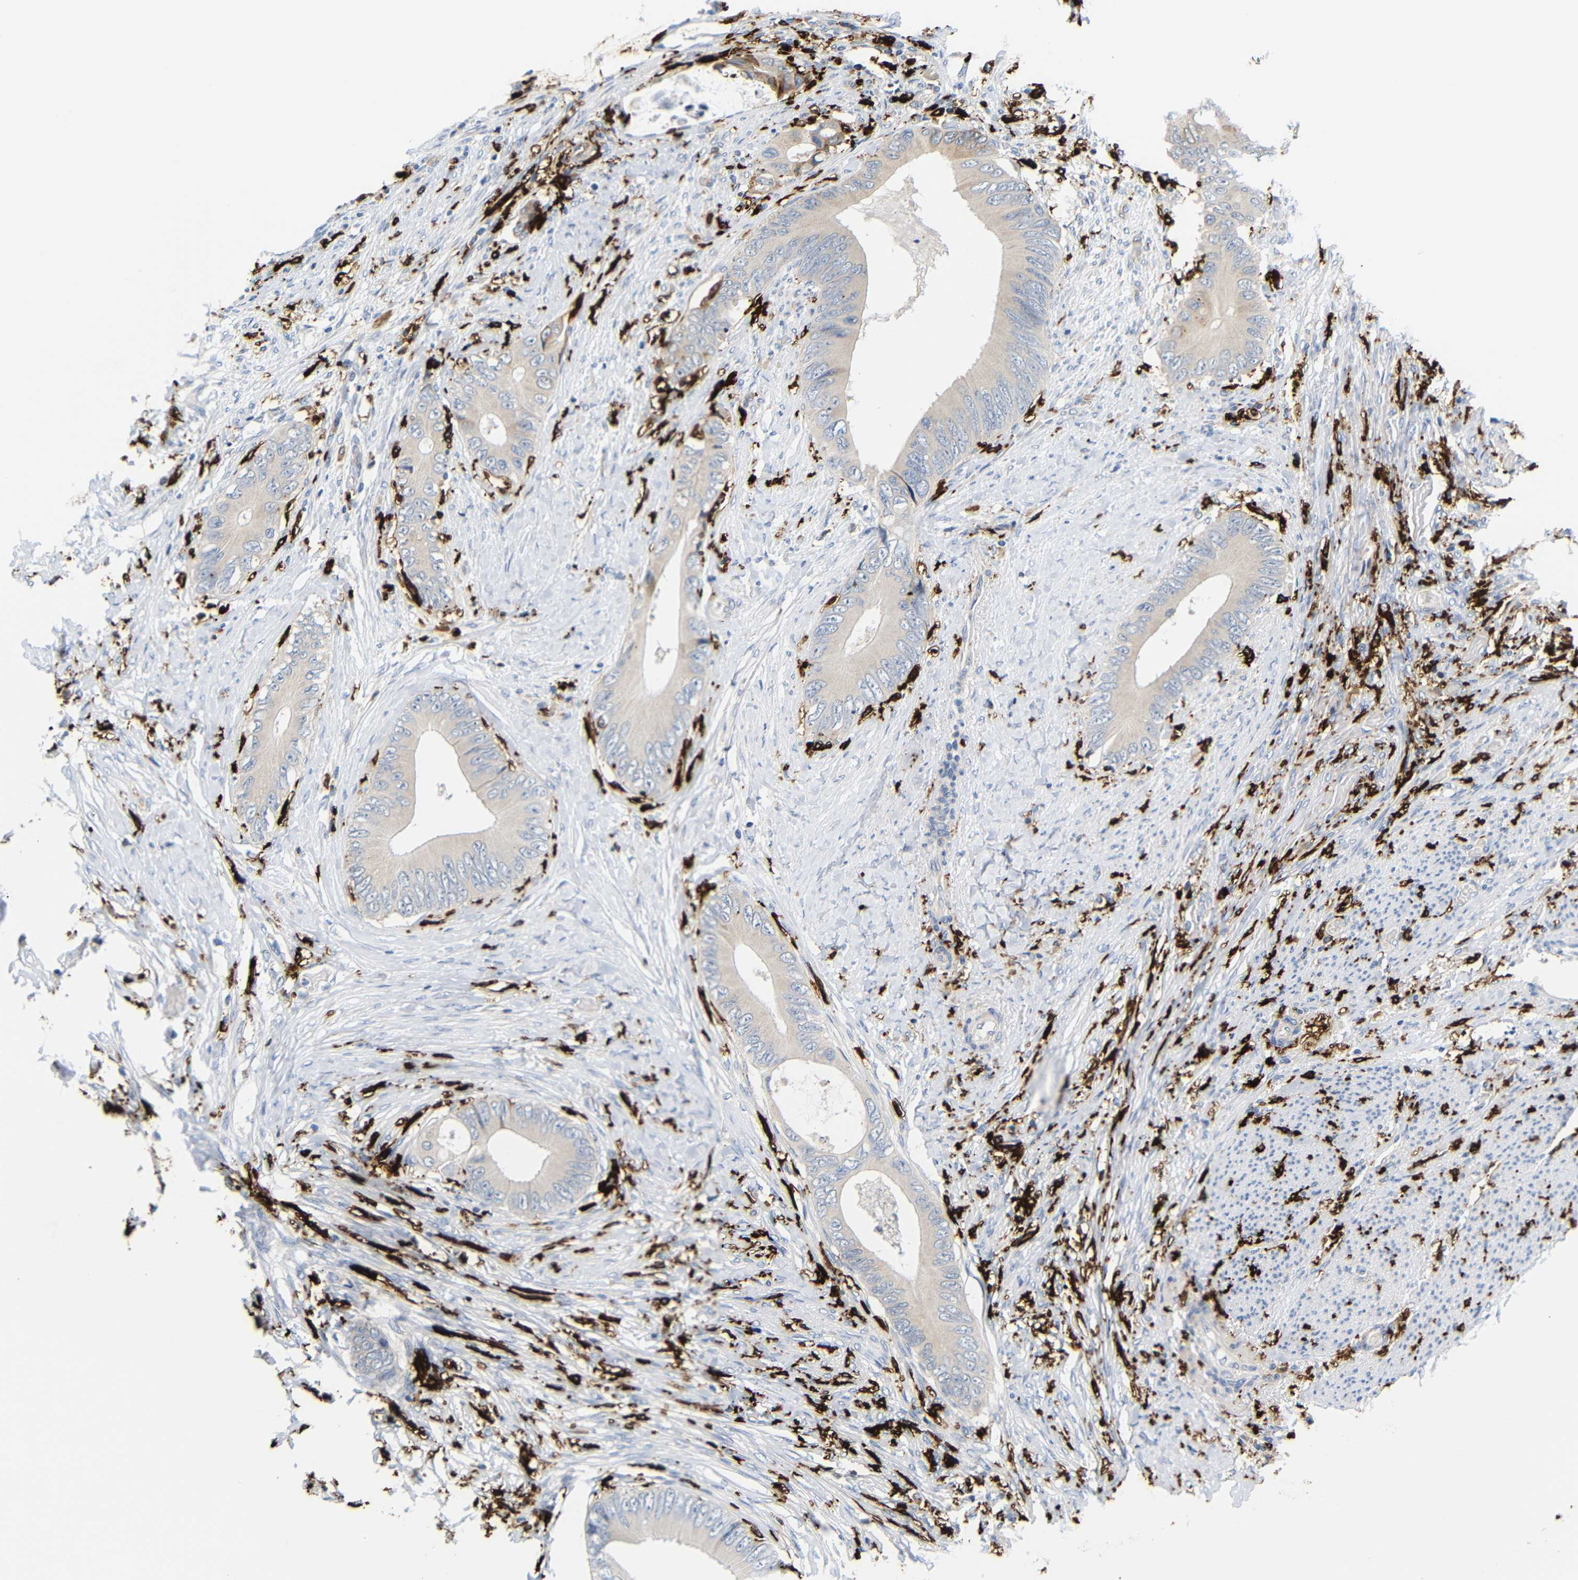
{"staining": {"intensity": "weak", "quantity": "<25%", "location": "cytoplasmic/membranous"}, "tissue": "colorectal cancer", "cell_type": "Tumor cells", "image_type": "cancer", "snomed": [{"axis": "morphology", "description": "Normal tissue, NOS"}, {"axis": "morphology", "description": "Adenocarcinoma, NOS"}, {"axis": "topography", "description": "Rectum"}, {"axis": "topography", "description": "Peripheral nerve tissue"}], "caption": "Tumor cells show no significant staining in colorectal cancer. (DAB IHC, high magnification).", "gene": "HLA-DQB1", "patient": {"sex": "female", "age": 77}}